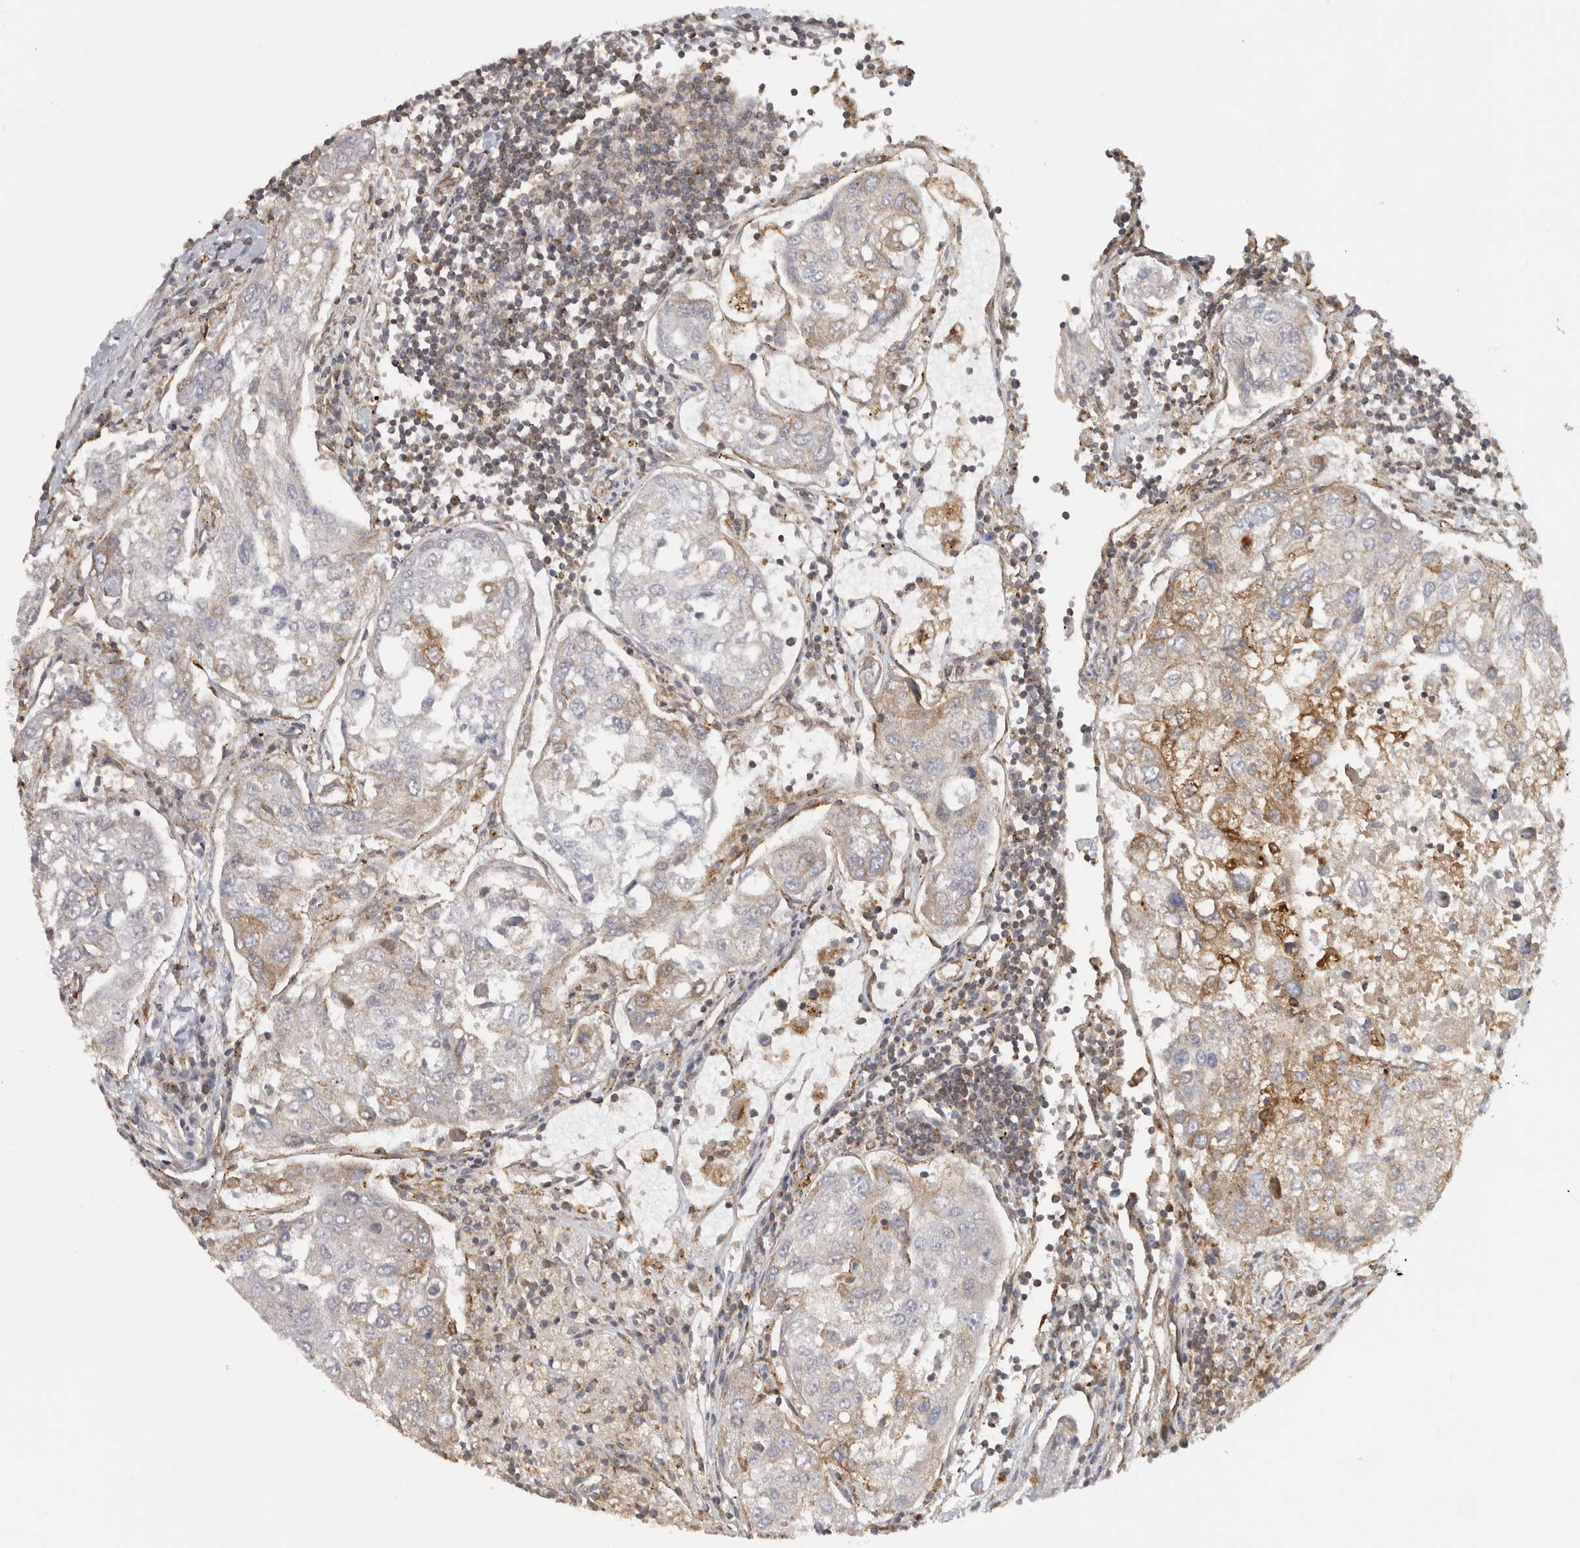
{"staining": {"intensity": "moderate", "quantity": "<25%", "location": "cytoplasmic/membranous"}, "tissue": "urothelial cancer", "cell_type": "Tumor cells", "image_type": "cancer", "snomed": [{"axis": "morphology", "description": "Urothelial carcinoma, High grade"}, {"axis": "topography", "description": "Lymph node"}, {"axis": "topography", "description": "Urinary bladder"}], "caption": "Immunohistochemical staining of urothelial carcinoma (high-grade) shows low levels of moderate cytoplasmic/membranous expression in about <25% of tumor cells. (DAB = brown stain, brightfield microscopy at high magnification).", "gene": "HLA-E", "patient": {"sex": "male", "age": 51}}